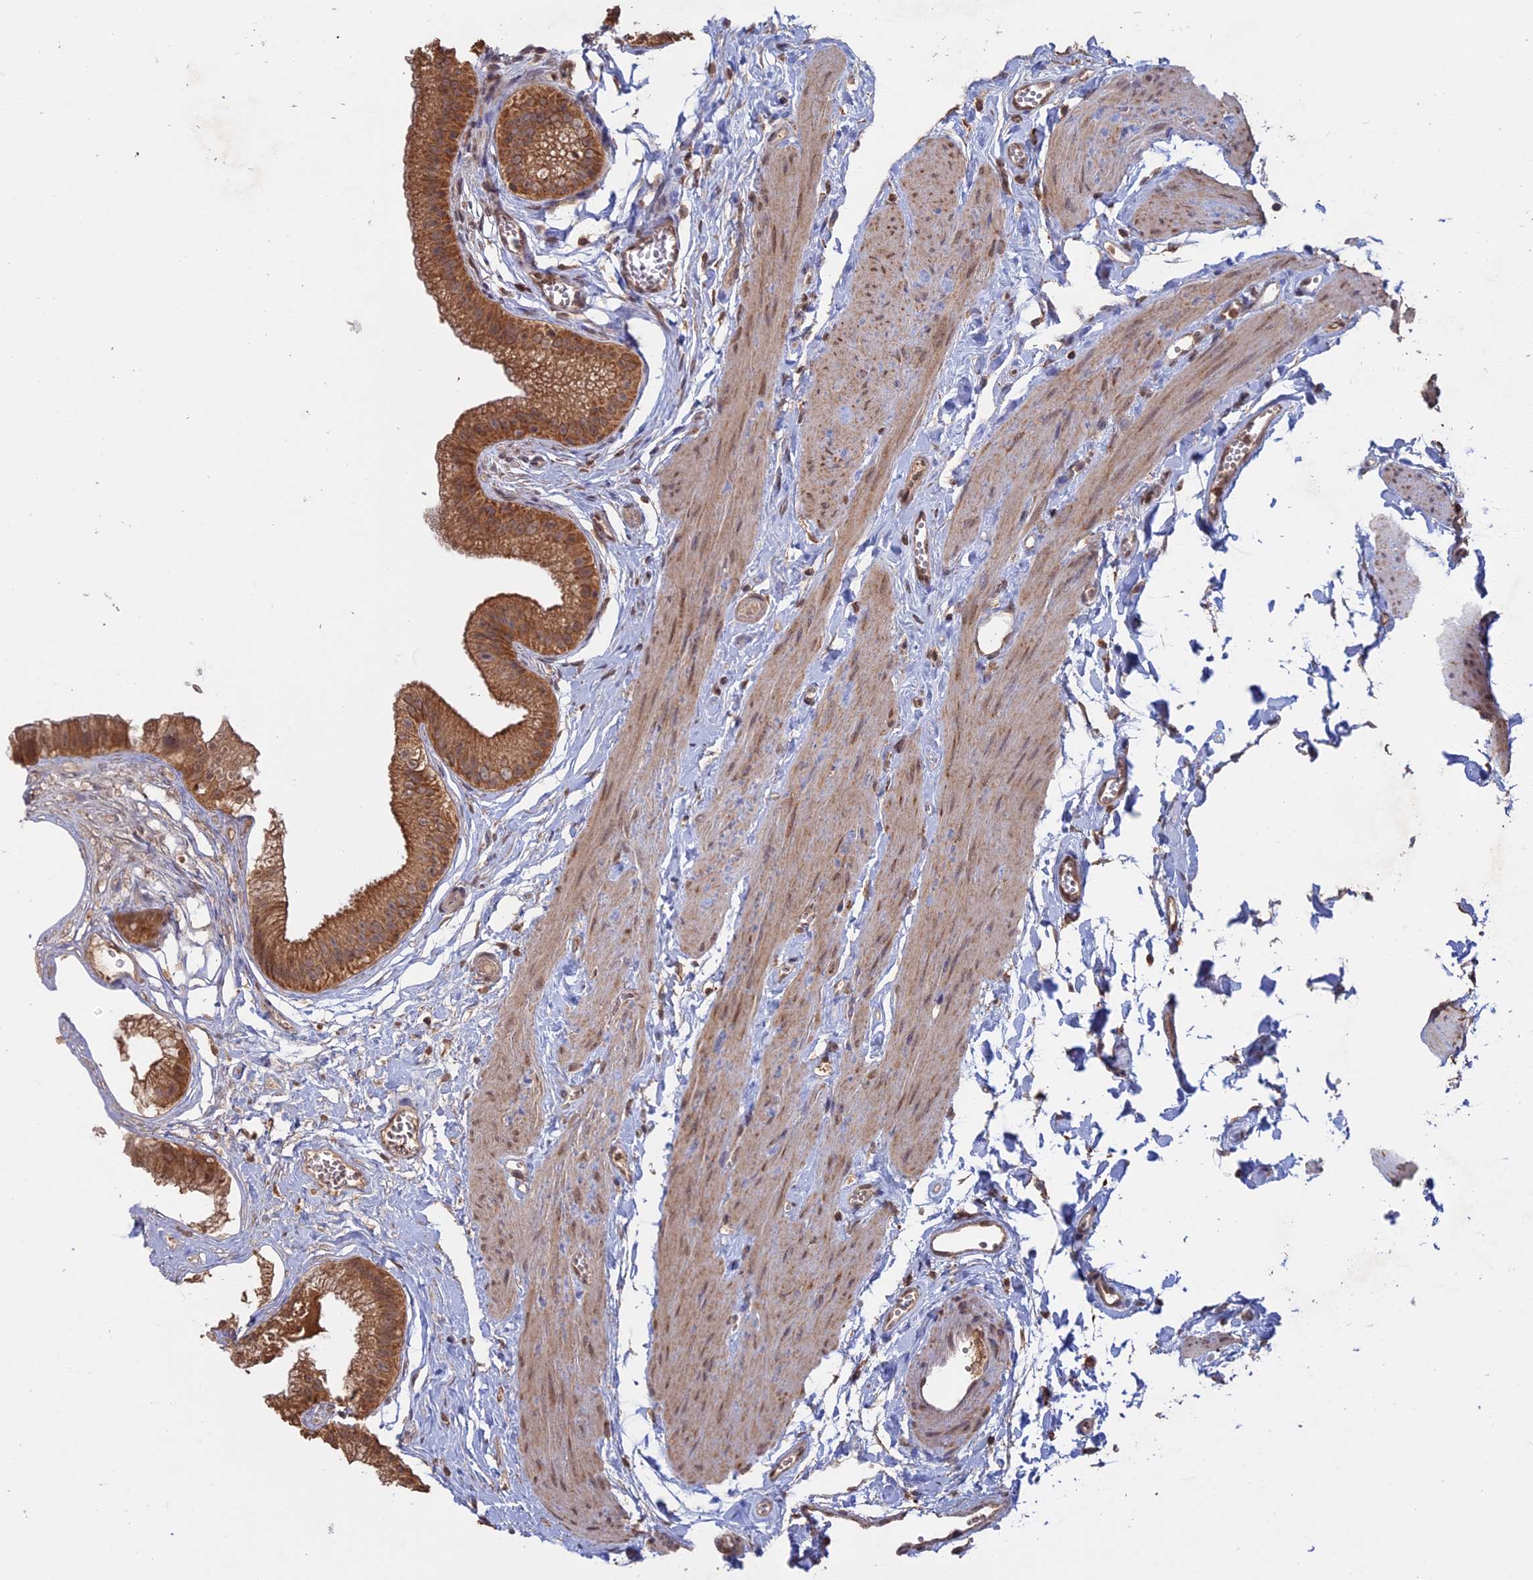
{"staining": {"intensity": "moderate", "quantity": ">75%", "location": "cytoplasmic/membranous"}, "tissue": "gallbladder", "cell_type": "Glandular cells", "image_type": "normal", "snomed": [{"axis": "morphology", "description": "Normal tissue, NOS"}, {"axis": "topography", "description": "Gallbladder"}], "caption": "Immunohistochemistry (IHC) (DAB (3,3'-diaminobenzidine)) staining of normal gallbladder reveals moderate cytoplasmic/membranous protein positivity in approximately >75% of glandular cells.", "gene": "FAM210B", "patient": {"sex": "female", "age": 54}}